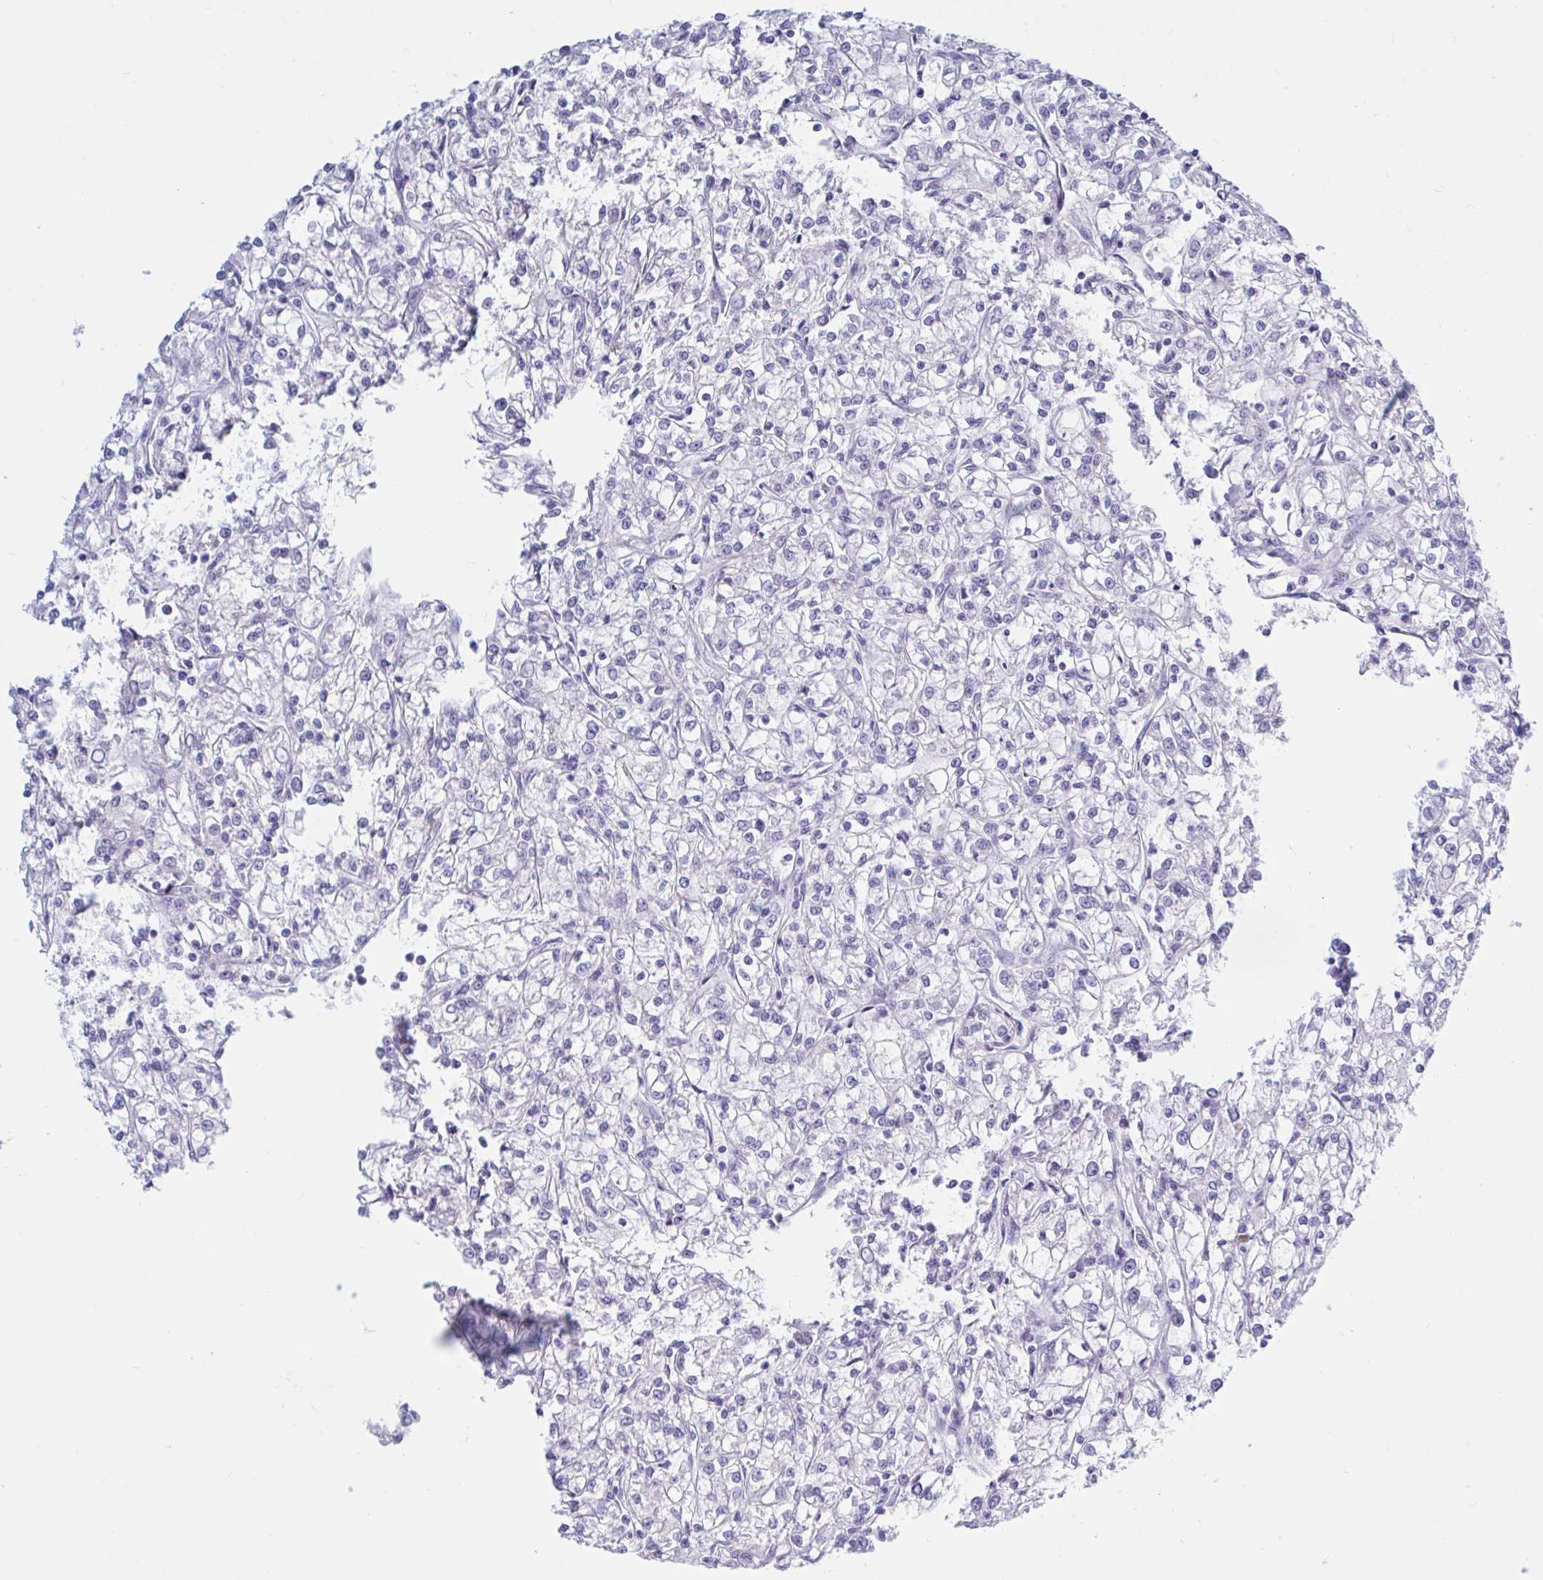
{"staining": {"intensity": "negative", "quantity": "none", "location": "none"}, "tissue": "renal cancer", "cell_type": "Tumor cells", "image_type": "cancer", "snomed": [{"axis": "morphology", "description": "Adenocarcinoma, NOS"}, {"axis": "topography", "description": "Kidney"}], "caption": "This is a histopathology image of IHC staining of renal cancer, which shows no positivity in tumor cells.", "gene": "NBPF3", "patient": {"sex": "female", "age": 59}}